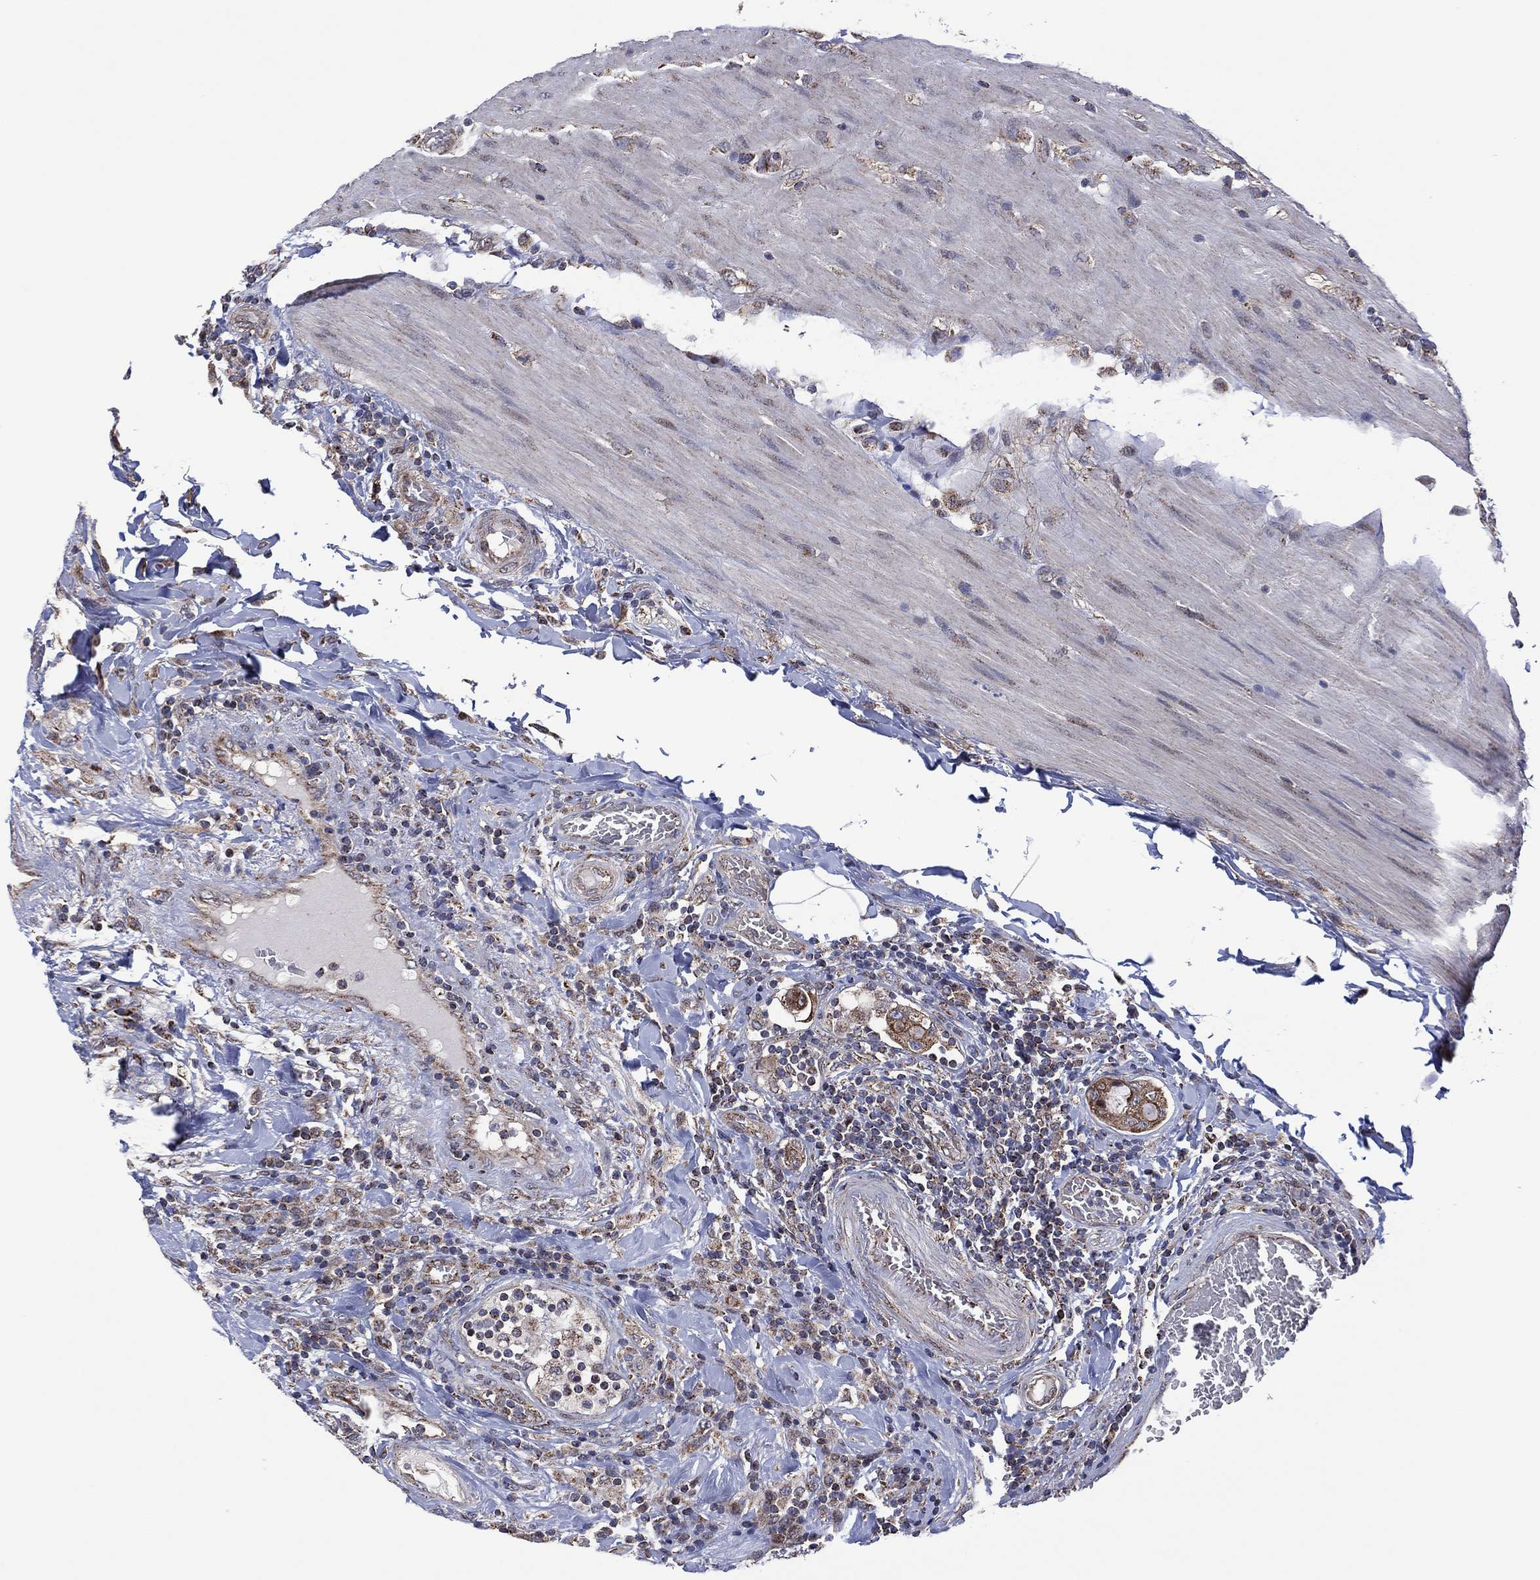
{"staining": {"intensity": "moderate", "quantity": "<25%", "location": "cytoplasmic/membranous"}, "tissue": "colorectal cancer", "cell_type": "Tumor cells", "image_type": "cancer", "snomed": [{"axis": "morphology", "description": "Adenocarcinoma, NOS"}, {"axis": "topography", "description": "Colon"}], "caption": "Approximately <25% of tumor cells in human colorectal adenocarcinoma reveal moderate cytoplasmic/membranous protein expression as visualized by brown immunohistochemical staining.", "gene": "PIDD1", "patient": {"sex": "female", "age": 48}}